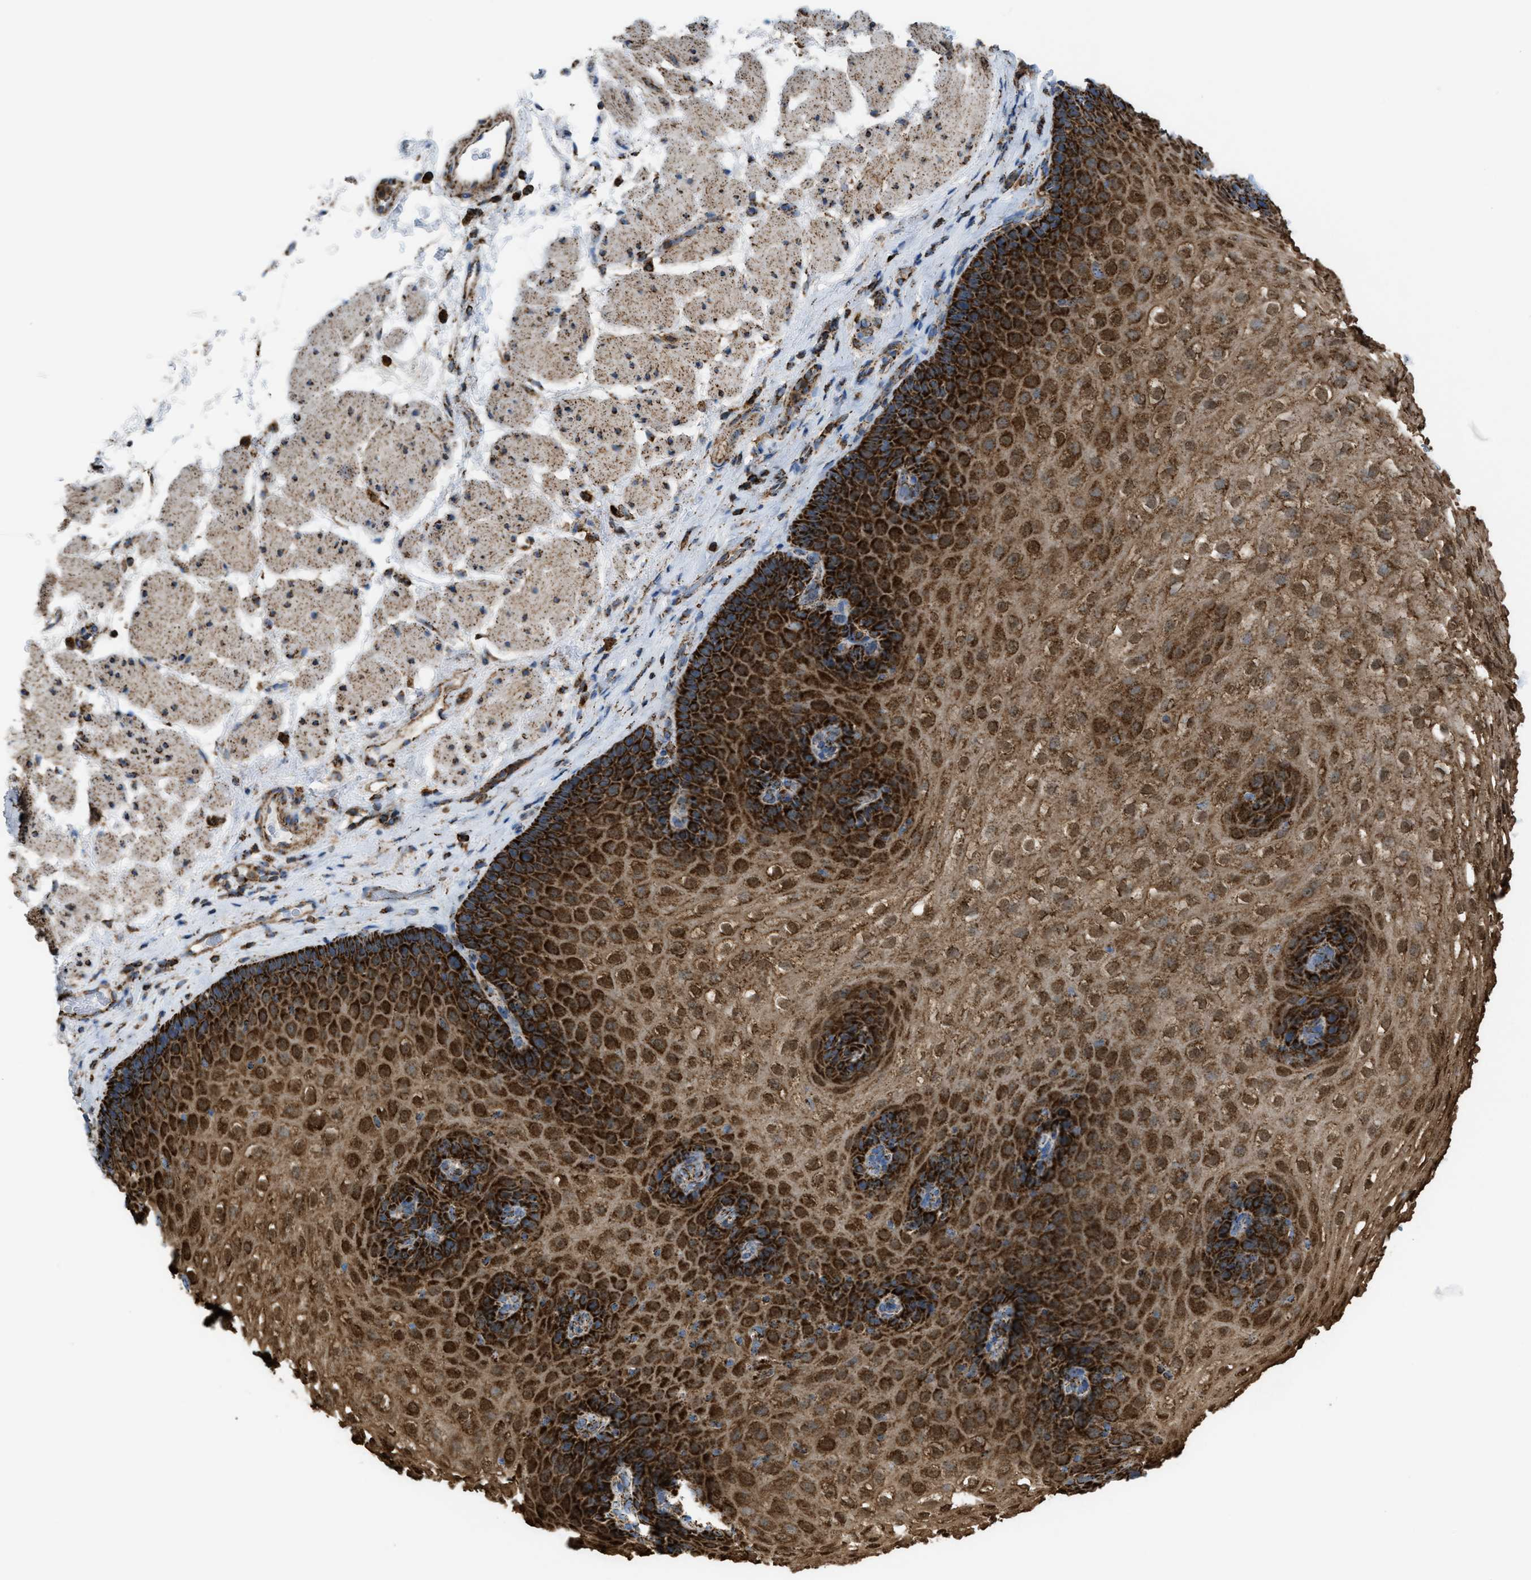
{"staining": {"intensity": "strong", "quantity": ">75%", "location": "cytoplasmic/membranous"}, "tissue": "esophagus", "cell_type": "Squamous epithelial cells", "image_type": "normal", "snomed": [{"axis": "morphology", "description": "Normal tissue, NOS"}, {"axis": "topography", "description": "Esophagus"}], "caption": "A high amount of strong cytoplasmic/membranous staining is seen in about >75% of squamous epithelial cells in normal esophagus.", "gene": "ECHS1", "patient": {"sex": "female", "age": 66}}